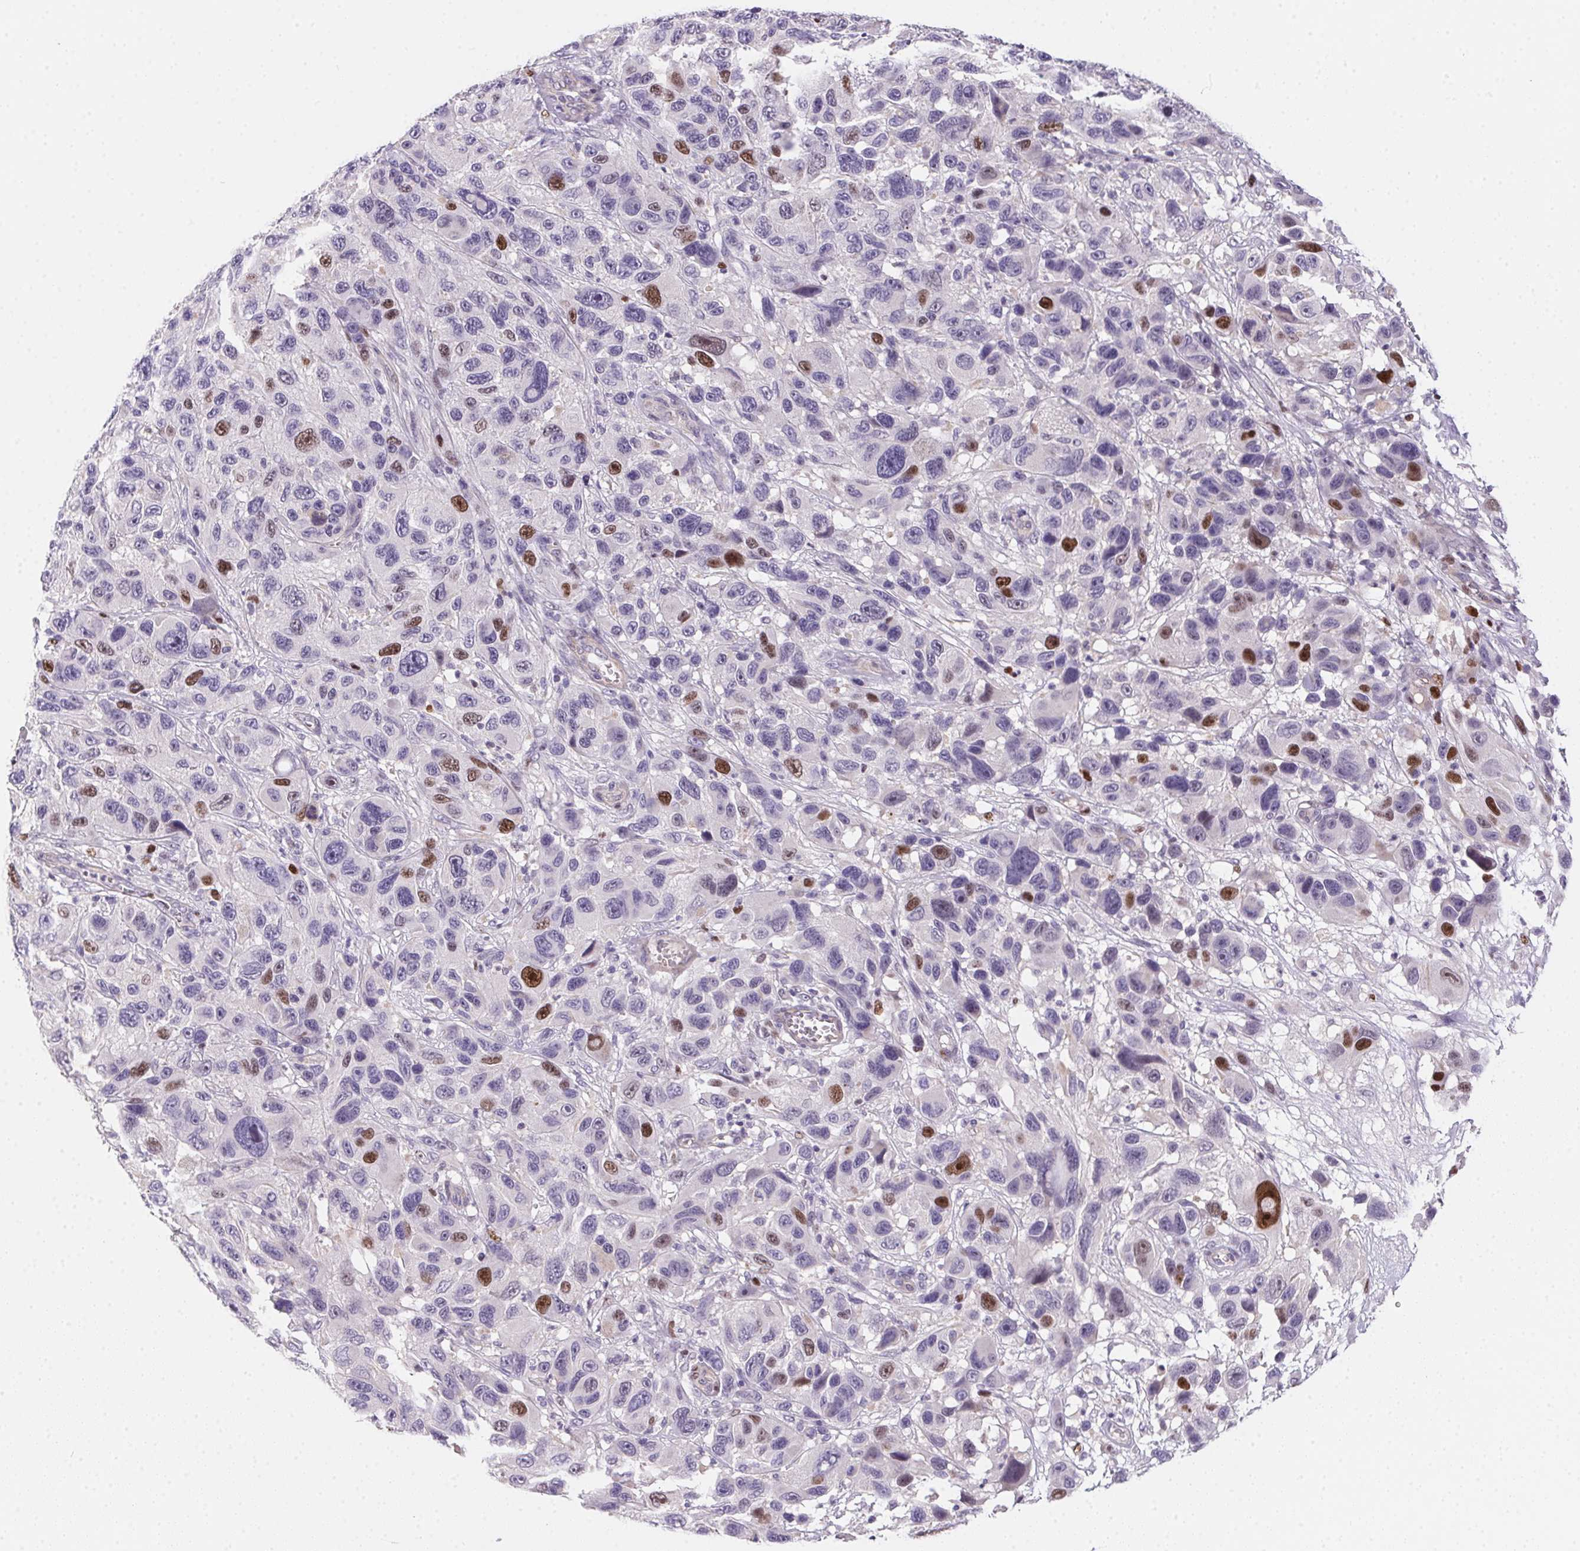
{"staining": {"intensity": "moderate", "quantity": "<25%", "location": "nuclear"}, "tissue": "melanoma", "cell_type": "Tumor cells", "image_type": "cancer", "snomed": [{"axis": "morphology", "description": "Malignant melanoma, NOS"}, {"axis": "topography", "description": "Skin"}], "caption": "Melanoma was stained to show a protein in brown. There is low levels of moderate nuclear staining in about <25% of tumor cells. (DAB IHC, brown staining for protein, blue staining for nuclei).", "gene": "HELLS", "patient": {"sex": "male", "age": 53}}